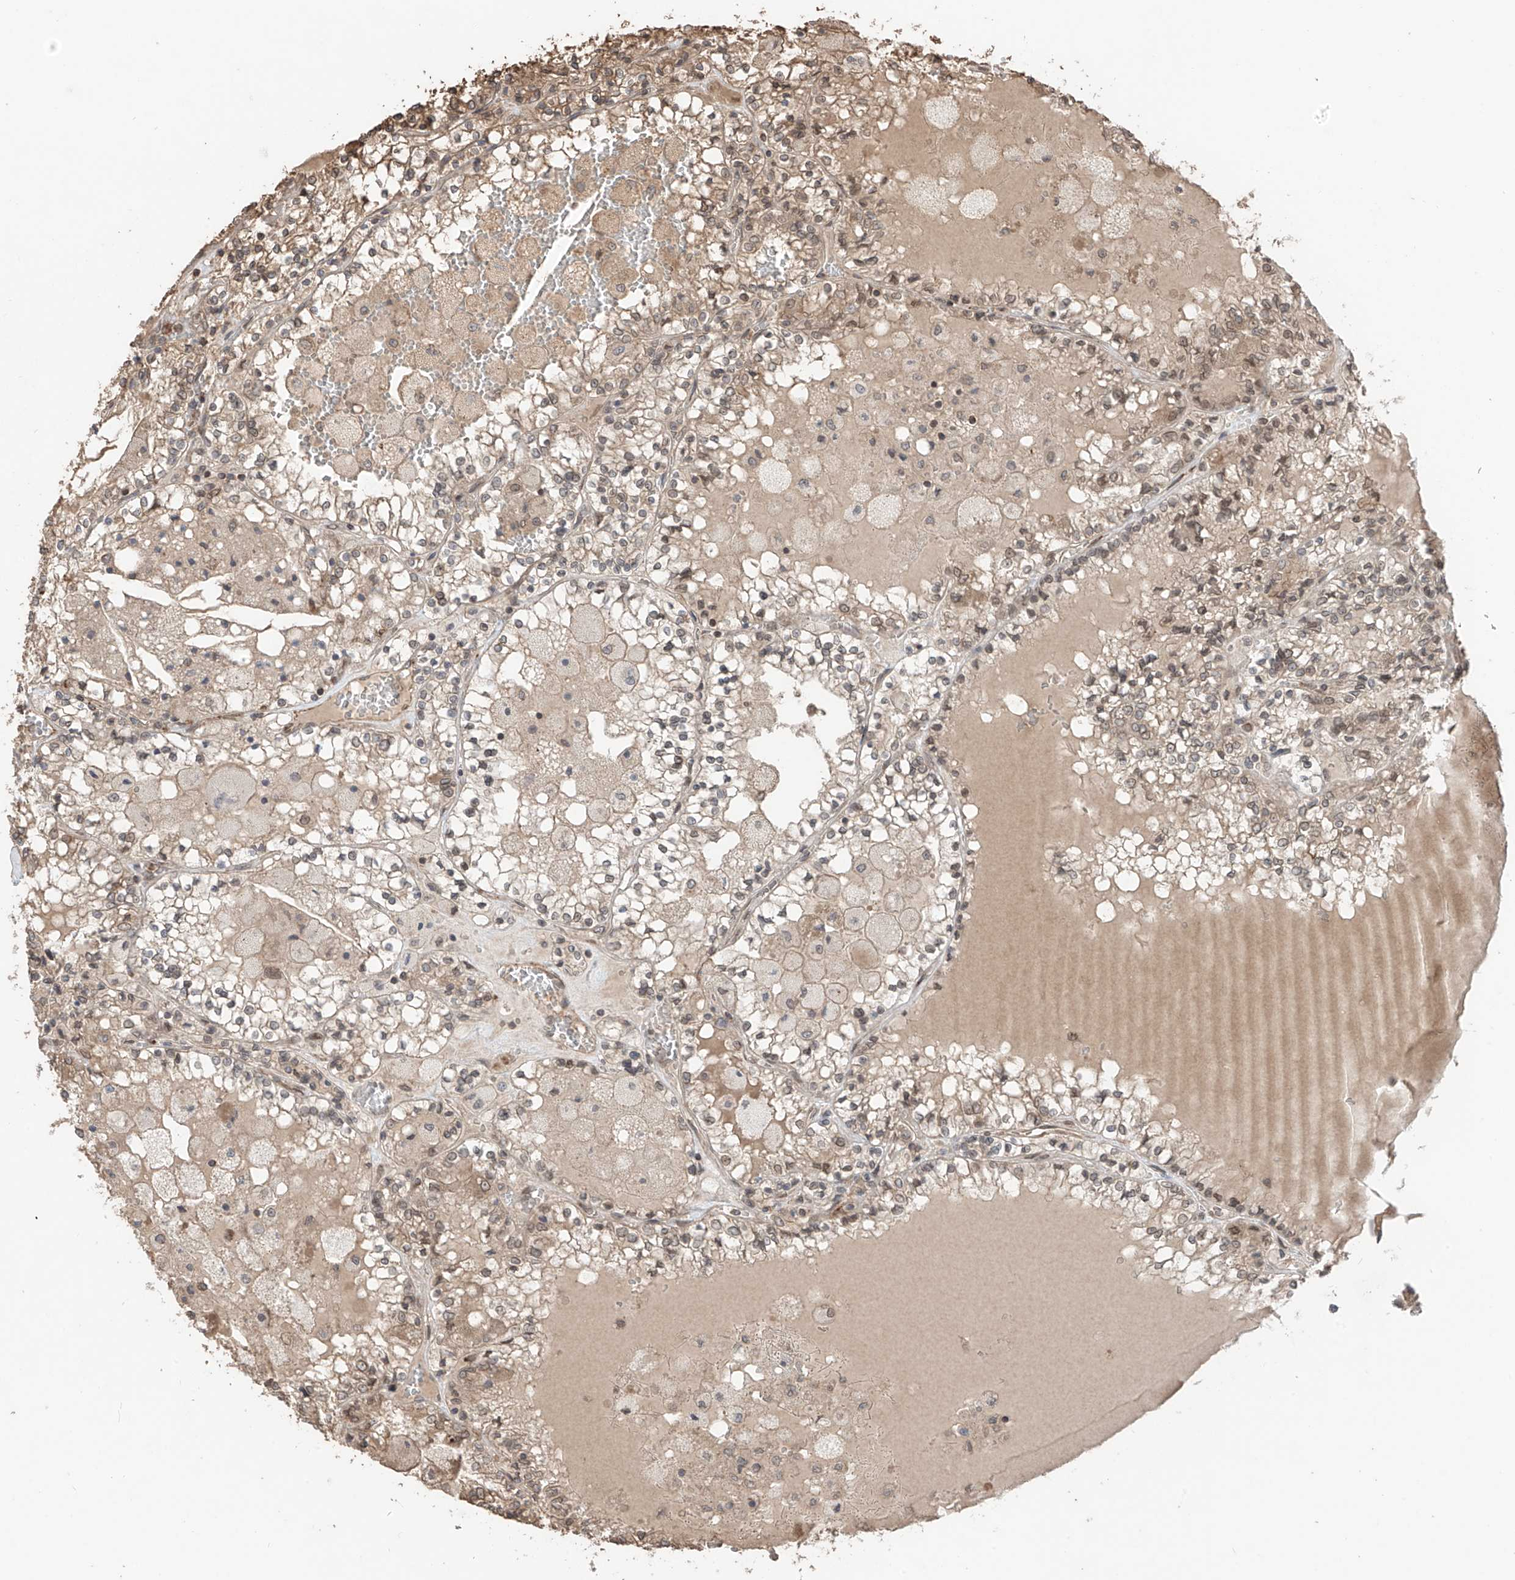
{"staining": {"intensity": "weak", "quantity": "25%-75%", "location": "cytoplasmic/membranous,nuclear"}, "tissue": "renal cancer", "cell_type": "Tumor cells", "image_type": "cancer", "snomed": [{"axis": "morphology", "description": "Adenocarcinoma, NOS"}, {"axis": "topography", "description": "Kidney"}], "caption": "Approximately 25%-75% of tumor cells in human renal adenocarcinoma show weak cytoplasmic/membranous and nuclear protein positivity as visualized by brown immunohistochemical staining.", "gene": "AHCTF1", "patient": {"sex": "female", "age": 56}}